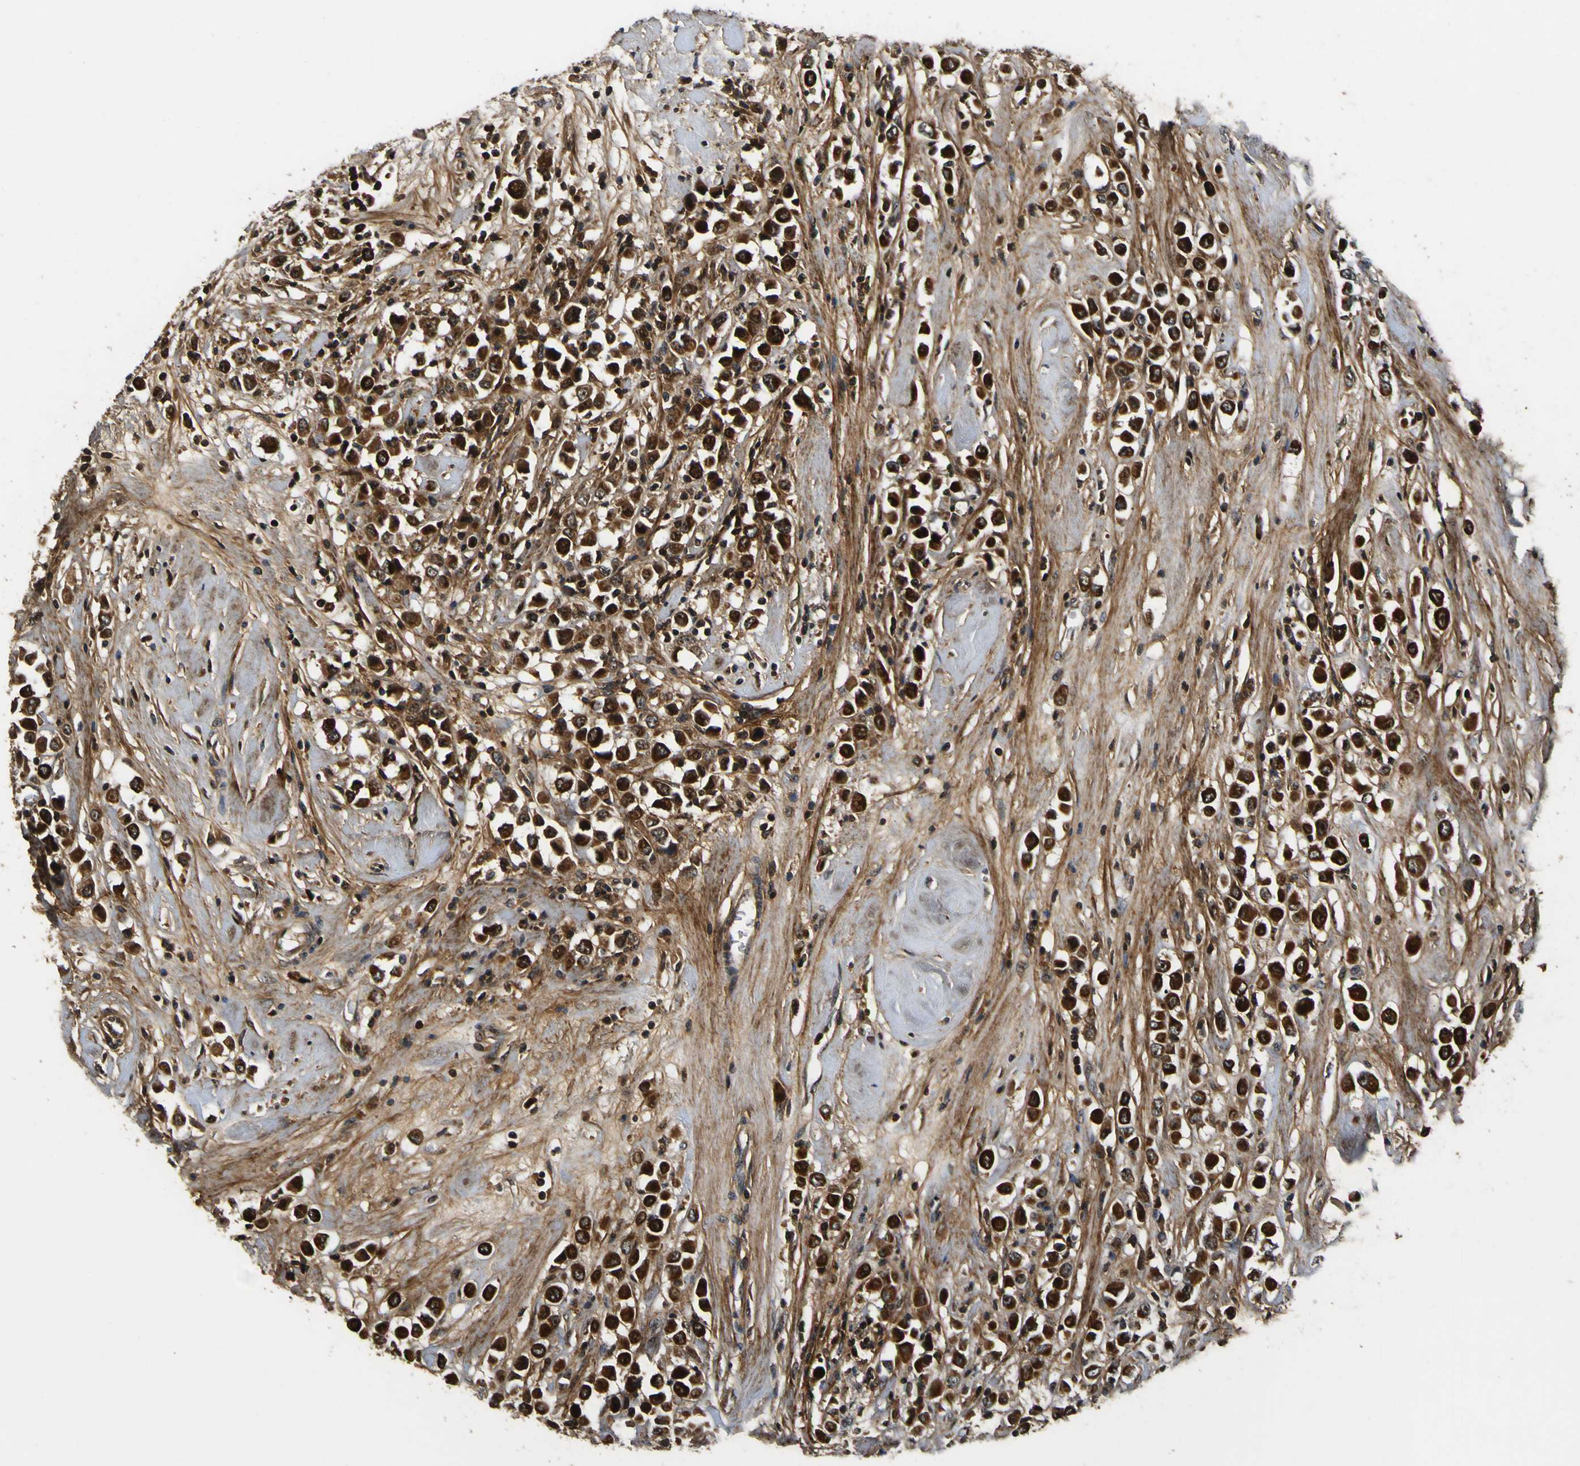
{"staining": {"intensity": "strong", "quantity": ">75%", "location": "cytoplasmic/membranous,nuclear"}, "tissue": "breast cancer", "cell_type": "Tumor cells", "image_type": "cancer", "snomed": [{"axis": "morphology", "description": "Duct carcinoma"}, {"axis": "topography", "description": "Breast"}], "caption": "Immunohistochemical staining of invasive ductal carcinoma (breast) shows high levels of strong cytoplasmic/membranous and nuclear protein positivity in approximately >75% of tumor cells.", "gene": "LRP4", "patient": {"sex": "female", "age": 61}}